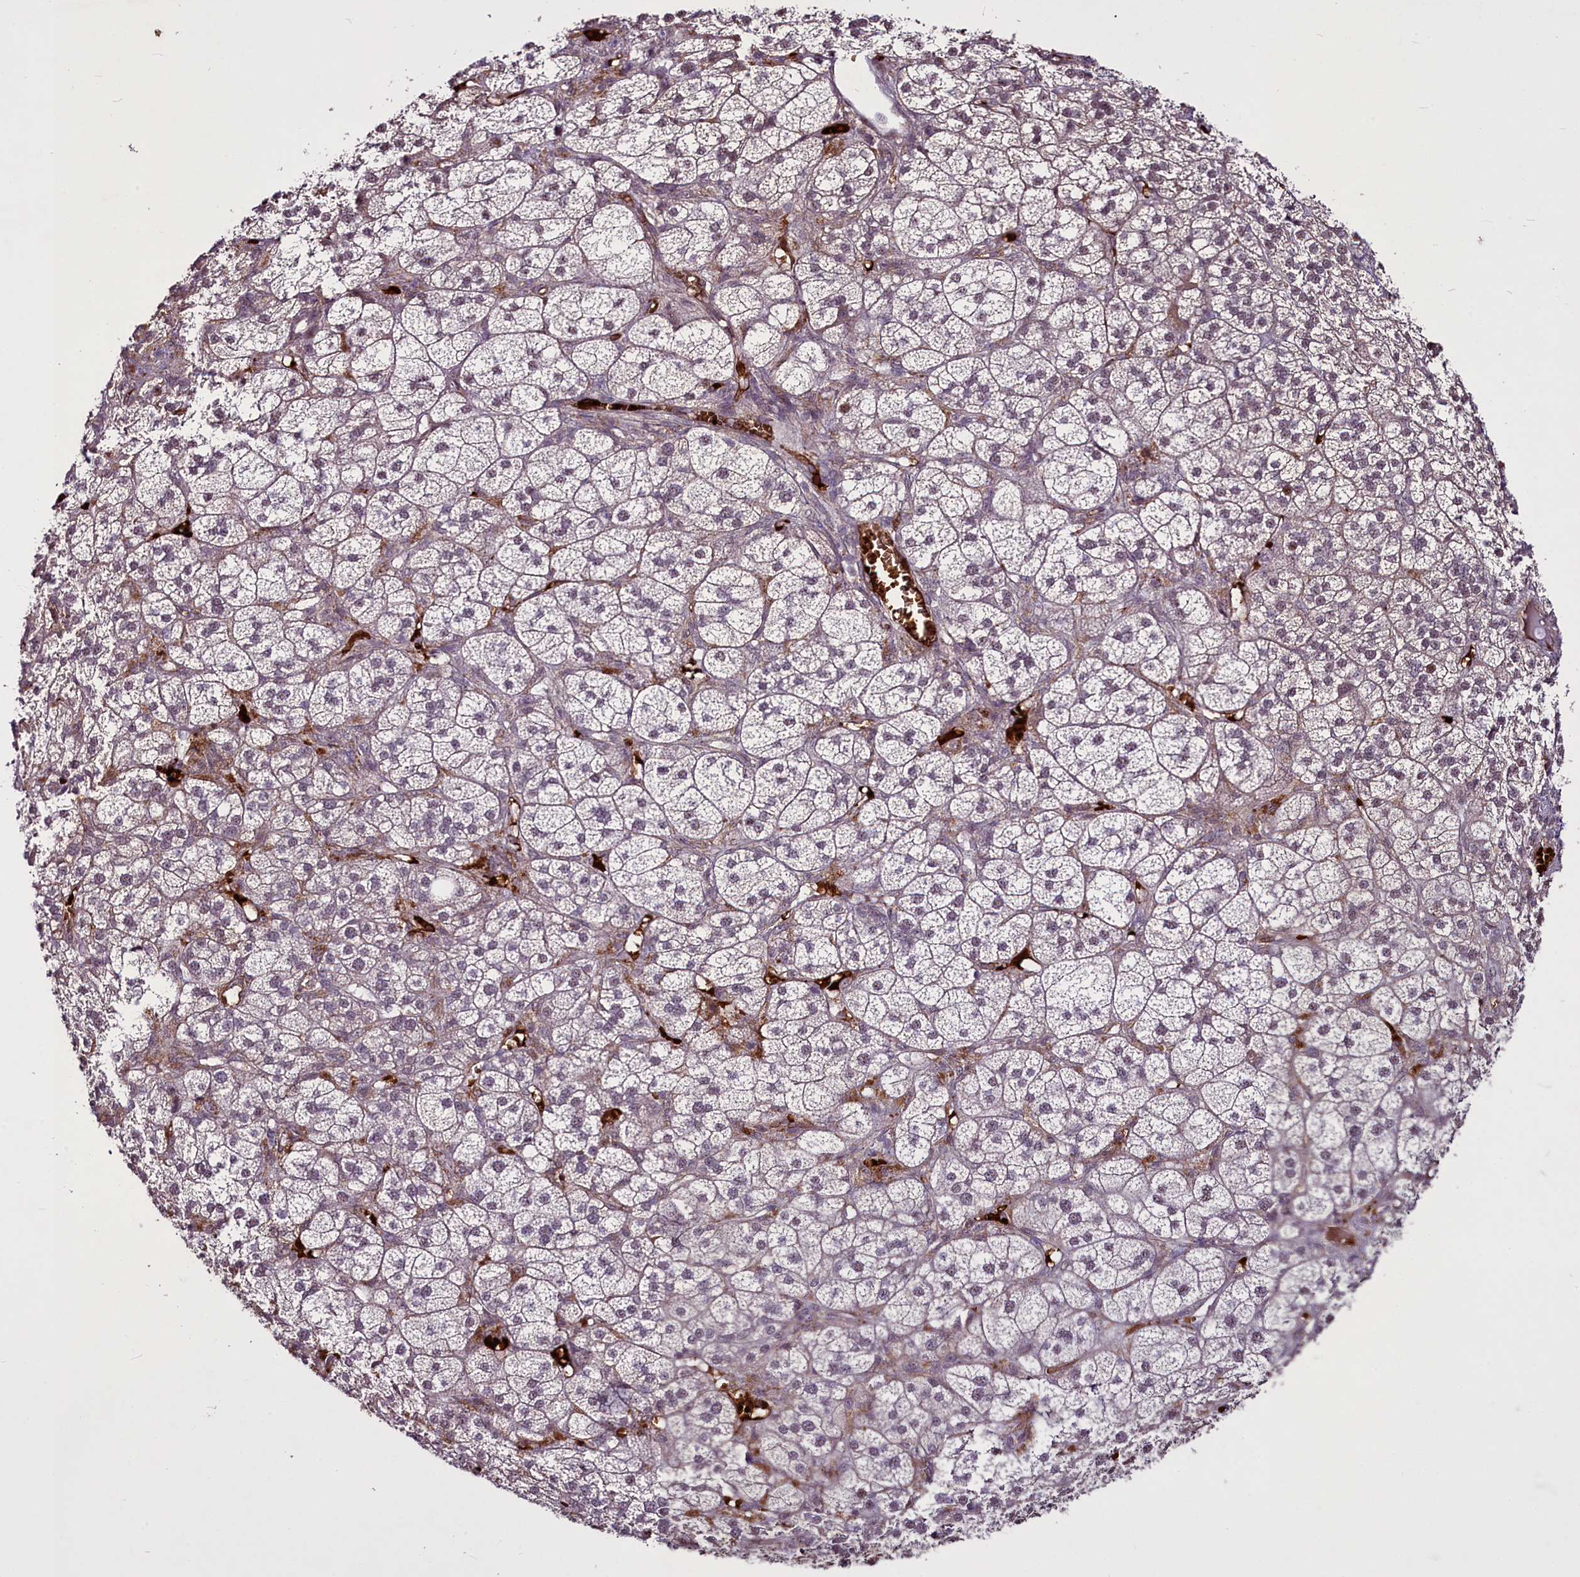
{"staining": {"intensity": "moderate", "quantity": "25%-75%", "location": "cytoplasmic/membranous,nuclear"}, "tissue": "adrenal gland", "cell_type": "Glandular cells", "image_type": "normal", "snomed": [{"axis": "morphology", "description": "Normal tissue, NOS"}, {"axis": "topography", "description": "Adrenal gland"}], "caption": "Brown immunohistochemical staining in benign adrenal gland exhibits moderate cytoplasmic/membranous,nuclear positivity in about 25%-75% of glandular cells. The staining was performed using DAB (3,3'-diaminobenzidine) to visualize the protein expression in brown, while the nuclei were stained in blue with hematoxylin (Magnification: 20x).", "gene": "SUSD3", "patient": {"sex": "female", "age": 61}}